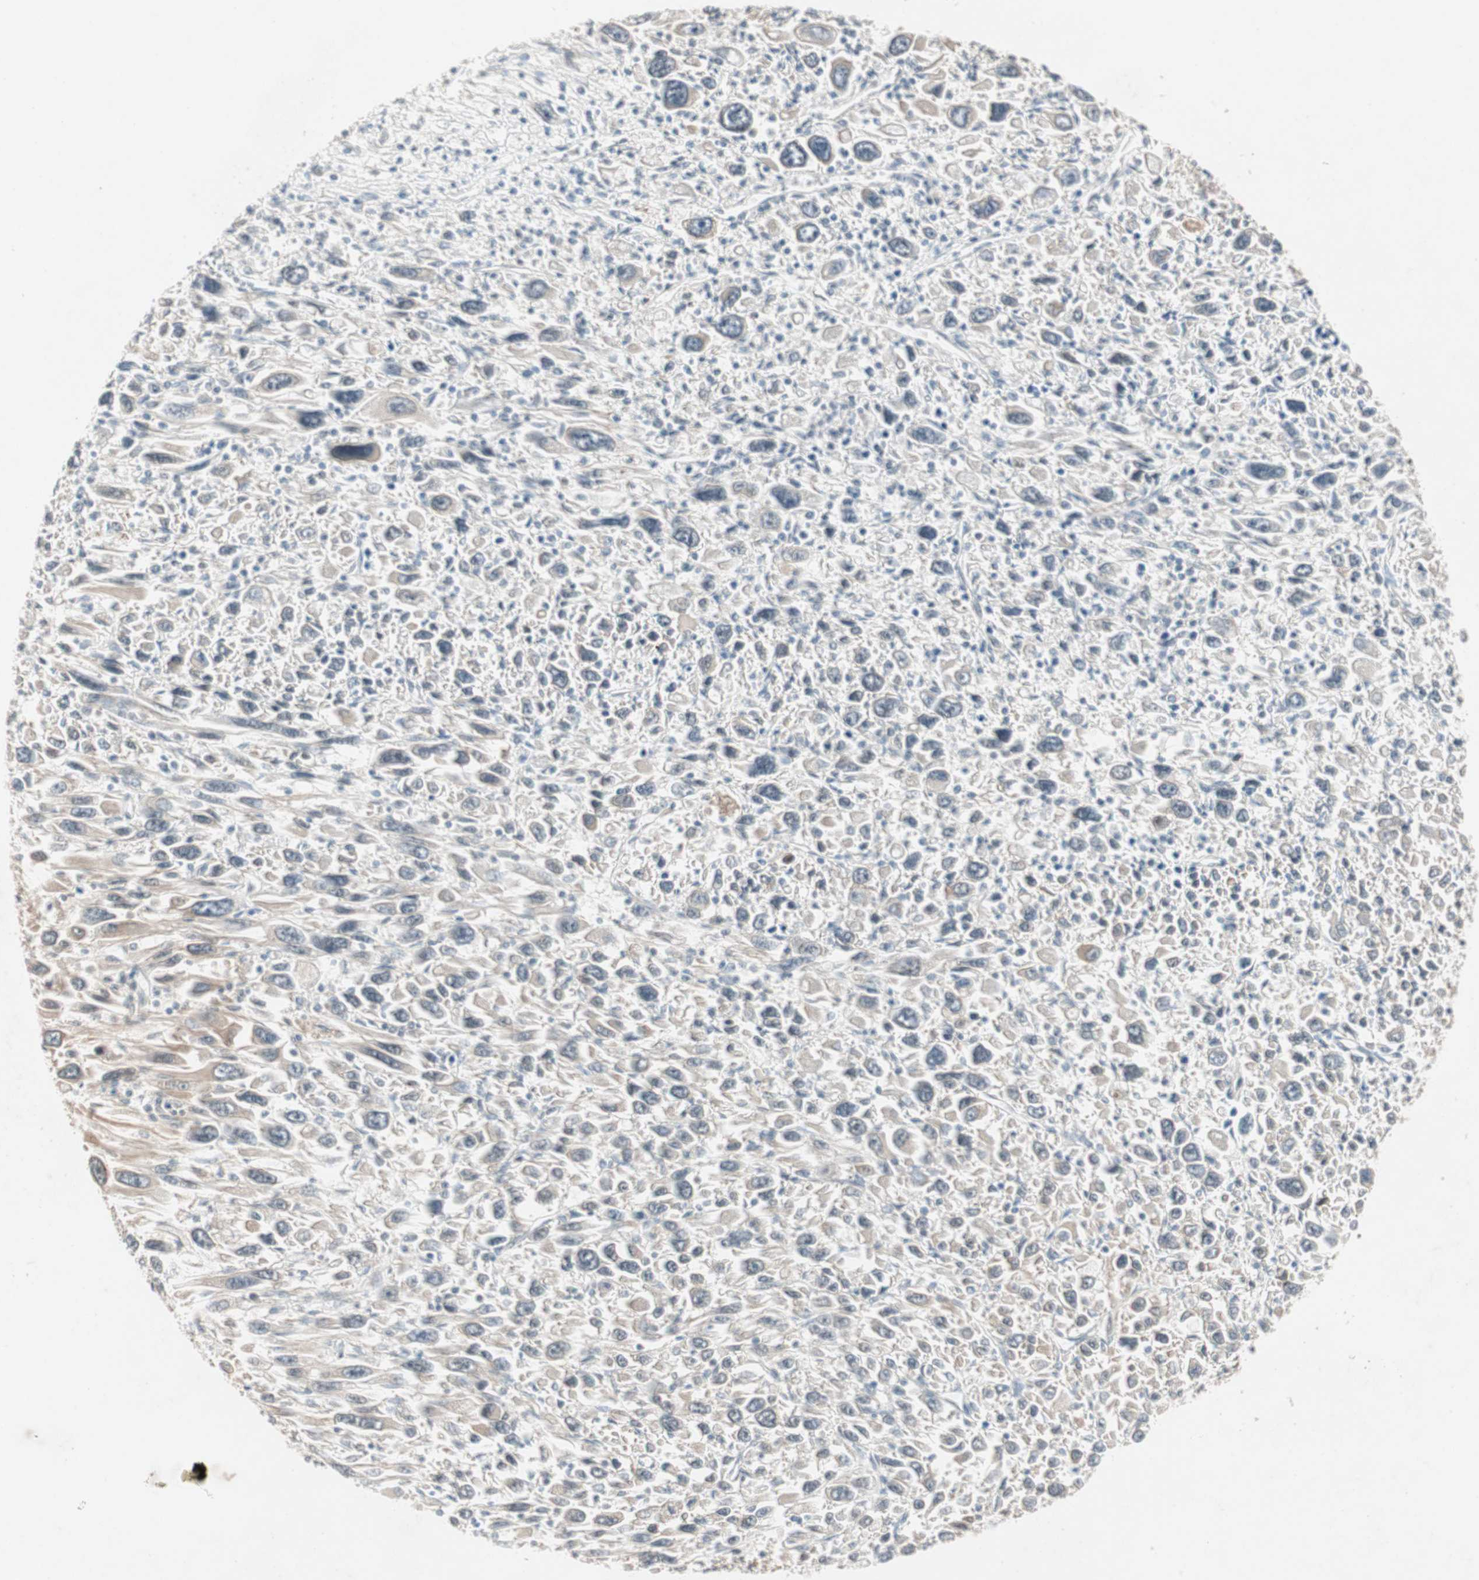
{"staining": {"intensity": "weak", "quantity": ">75%", "location": "cytoplasmic/membranous"}, "tissue": "melanoma", "cell_type": "Tumor cells", "image_type": "cancer", "snomed": [{"axis": "morphology", "description": "Malignant melanoma, Metastatic site"}, {"axis": "topography", "description": "Skin"}], "caption": "An image of melanoma stained for a protein demonstrates weak cytoplasmic/membranous brown staining in tumor cells.", "gene": "PGBD1", "patient": {"sex": "female", "age": 56}}